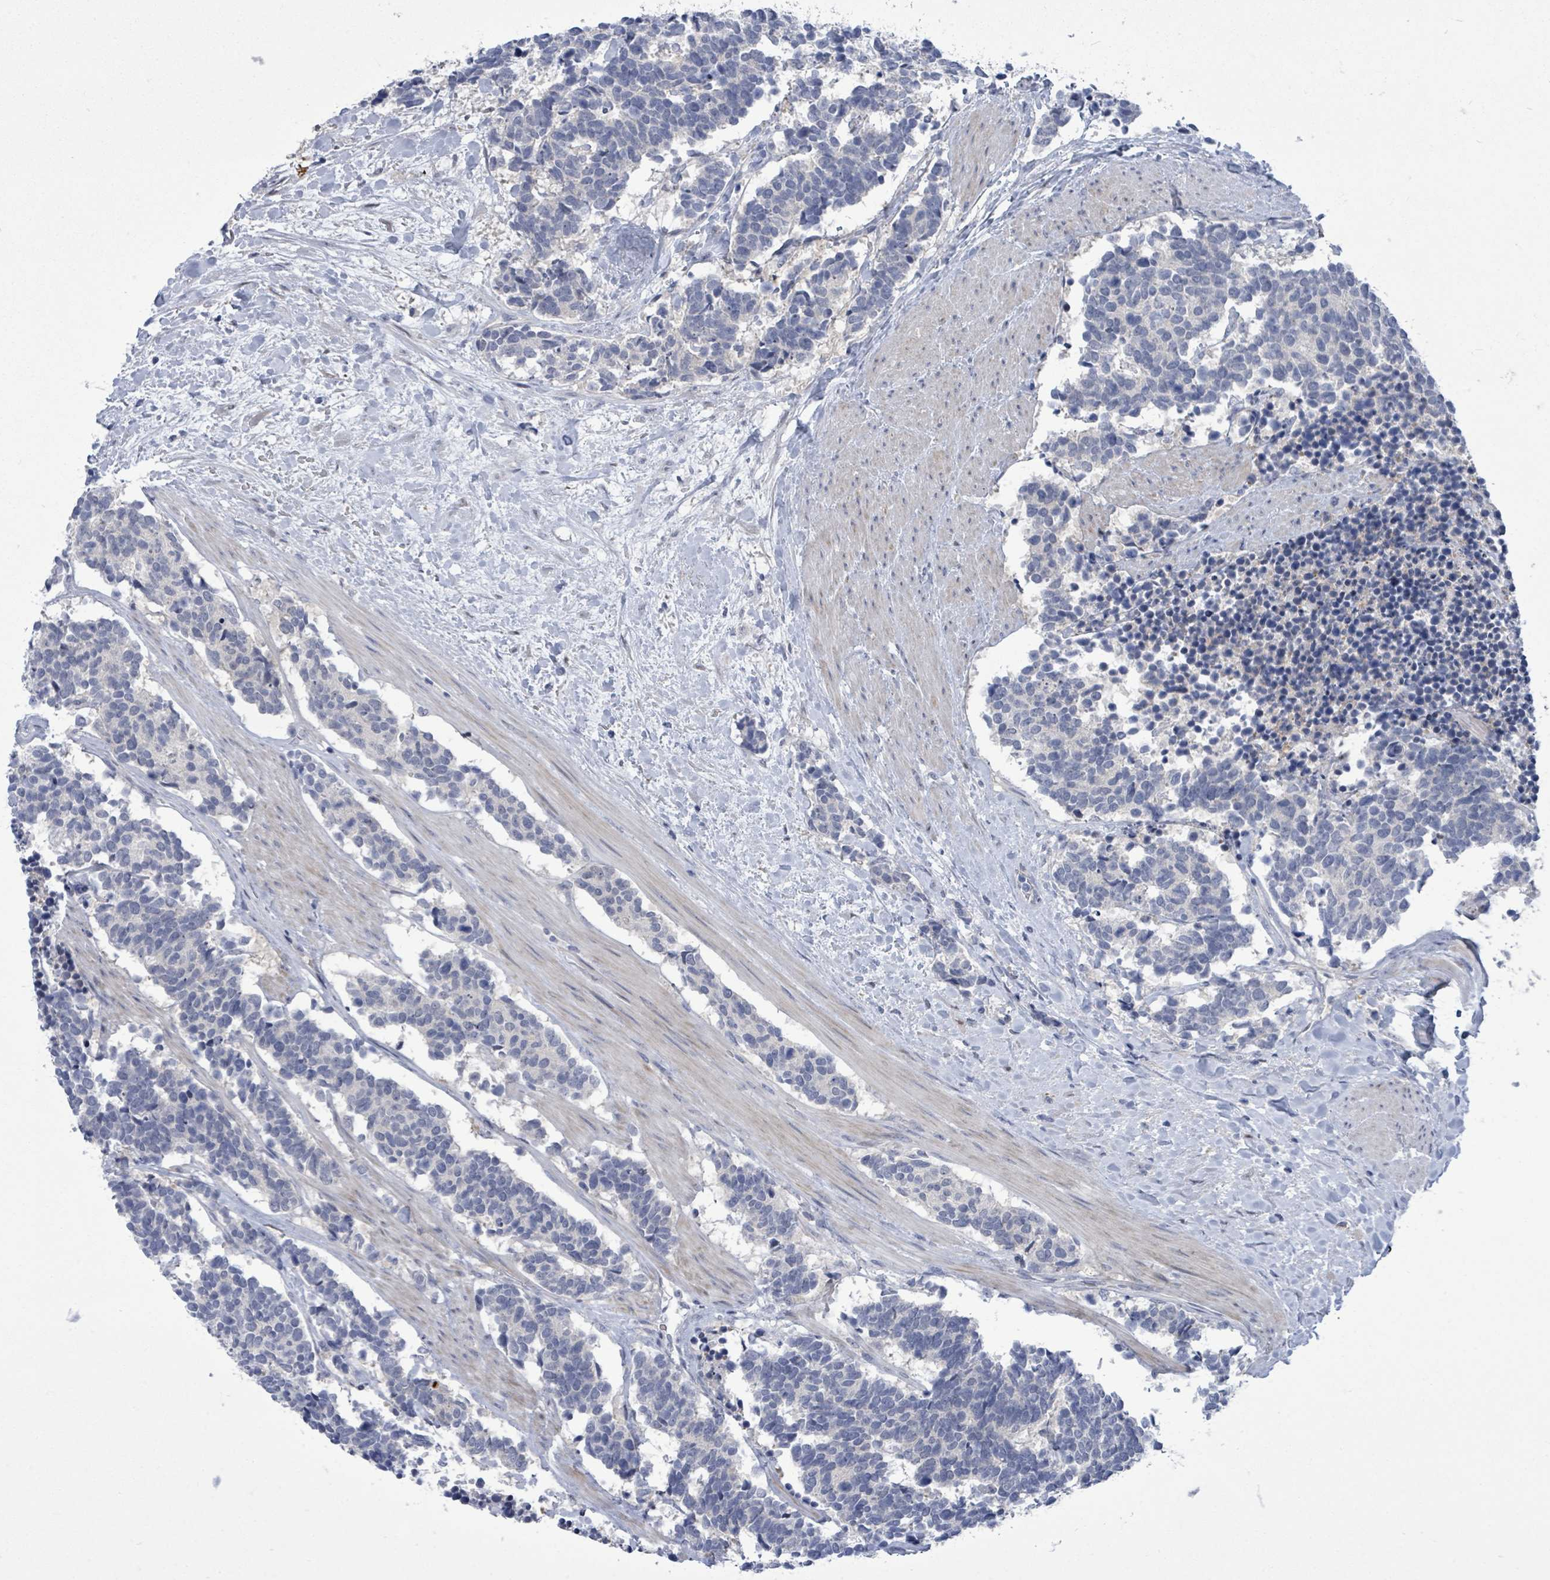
{"staining": {"intensity": "negative", "quantity": "none", "location": "none"}, "tissue": "carcinoid", "cell_type": "Tumor cells", "image_type": "cancer", "snomed": [{"axis": "morphology", "description": "Carcinoma, NOS"}, {"axis": "morphology", "description": "Carcinoid, malignant, NOS"}, {"axis": "topography", "description": "Prostate"}], "caption": "Immunohistochemistry (IHC) histopathology image of human malignant carcinoid stained for a protein (brown), which shows no staining in tumor cells.", "gene": "CT45A5", "patient": {"sex": "male", "age": 57}}